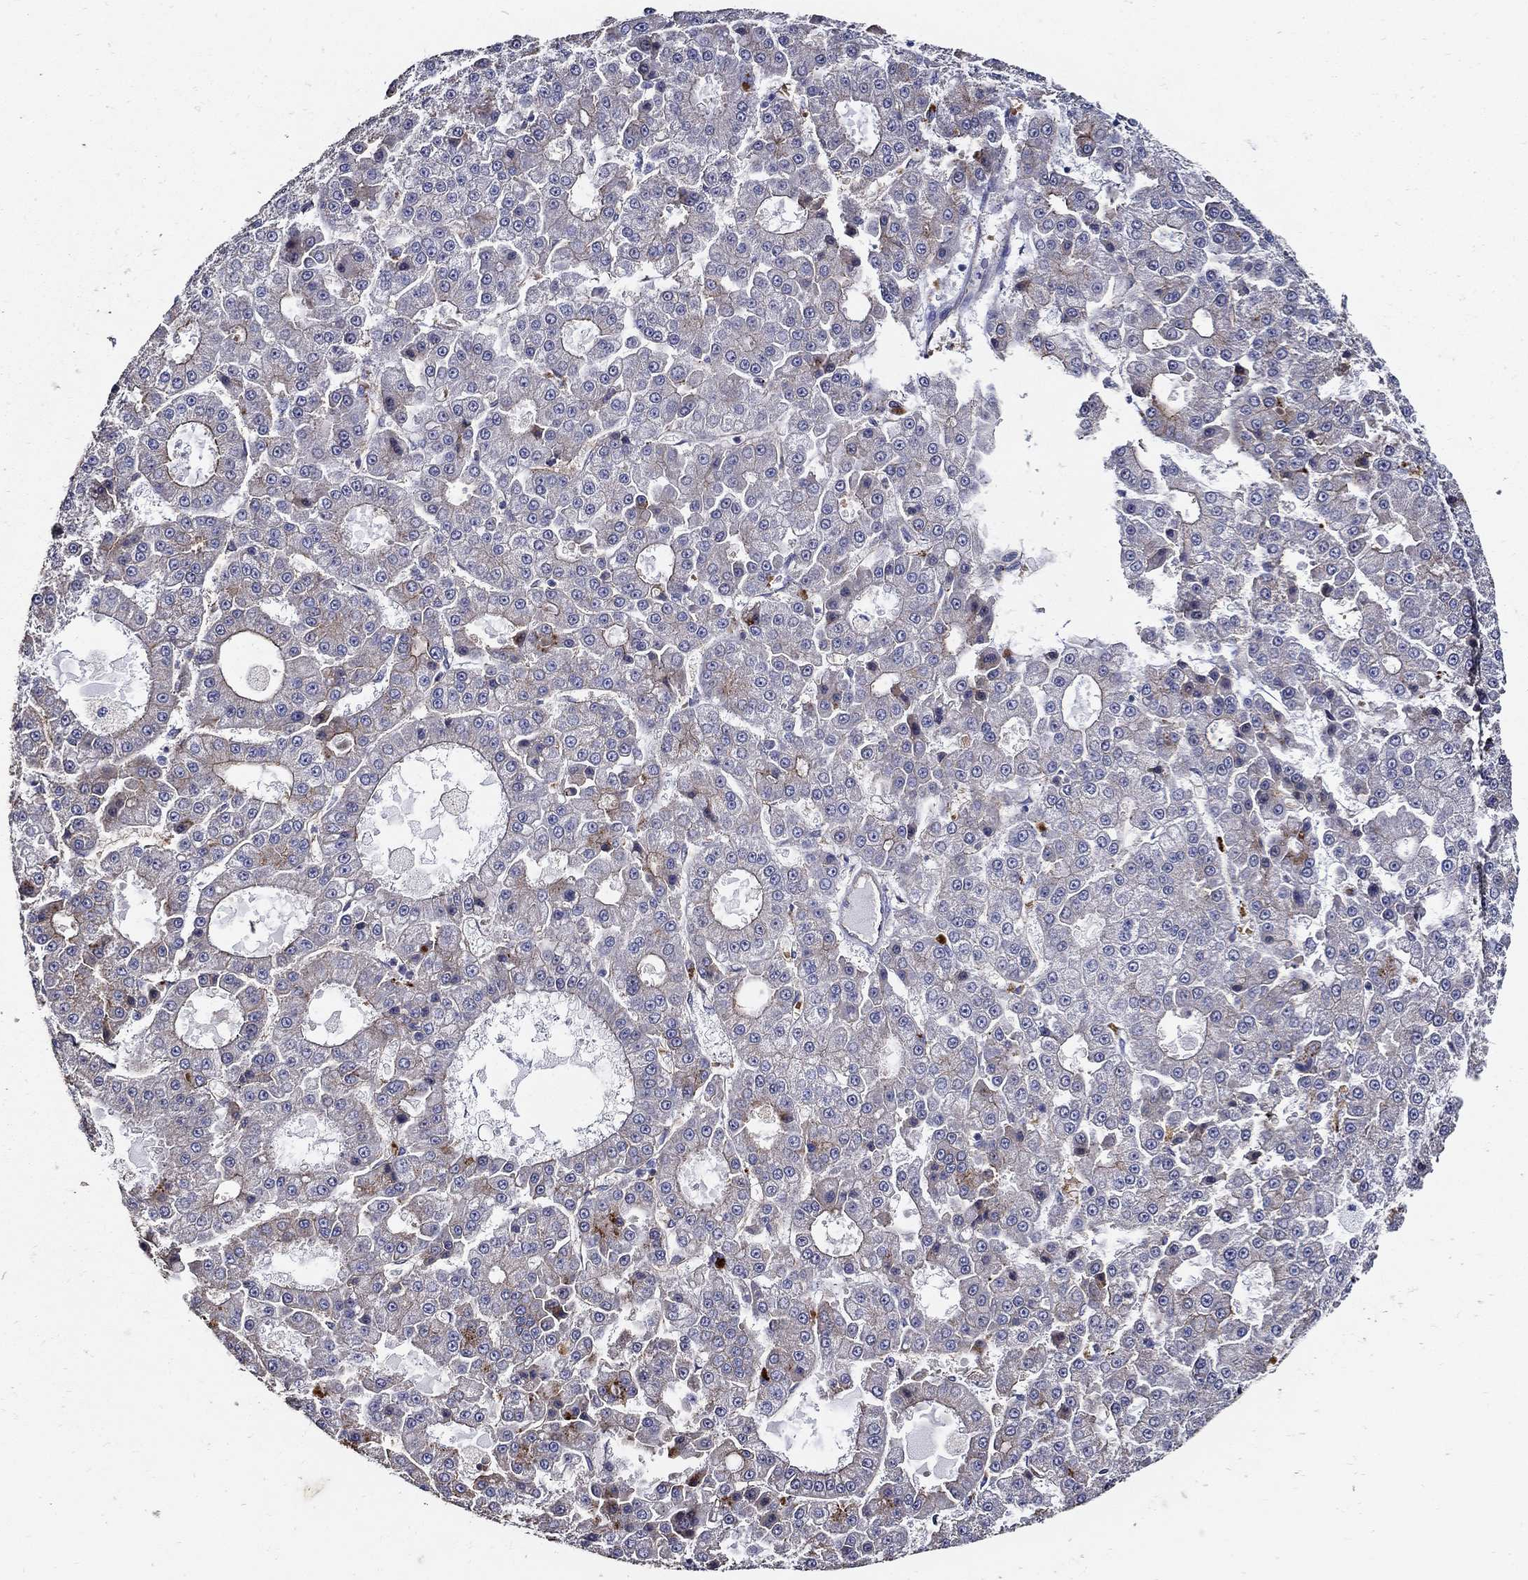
{"staining": {"intensity": "negative", "quantity": "none", "location": "none"}, "tissue": "liver cancer", "cell_type": "Tumor cells", "image_type": "cancer", "snomed": [{"axis": "morphology", "description": "Carcinoma, Hepatocellular, NOS"}, {"axis": "topography", "description": "Liver"}], "caption": "Immunohistochemical staining of liver cancer (hepatocellular carcinoma) demonstrates no significant positivity in tumor cells.", "gene": "APBB3", "patient": {"sex": "male", "age": 70}}